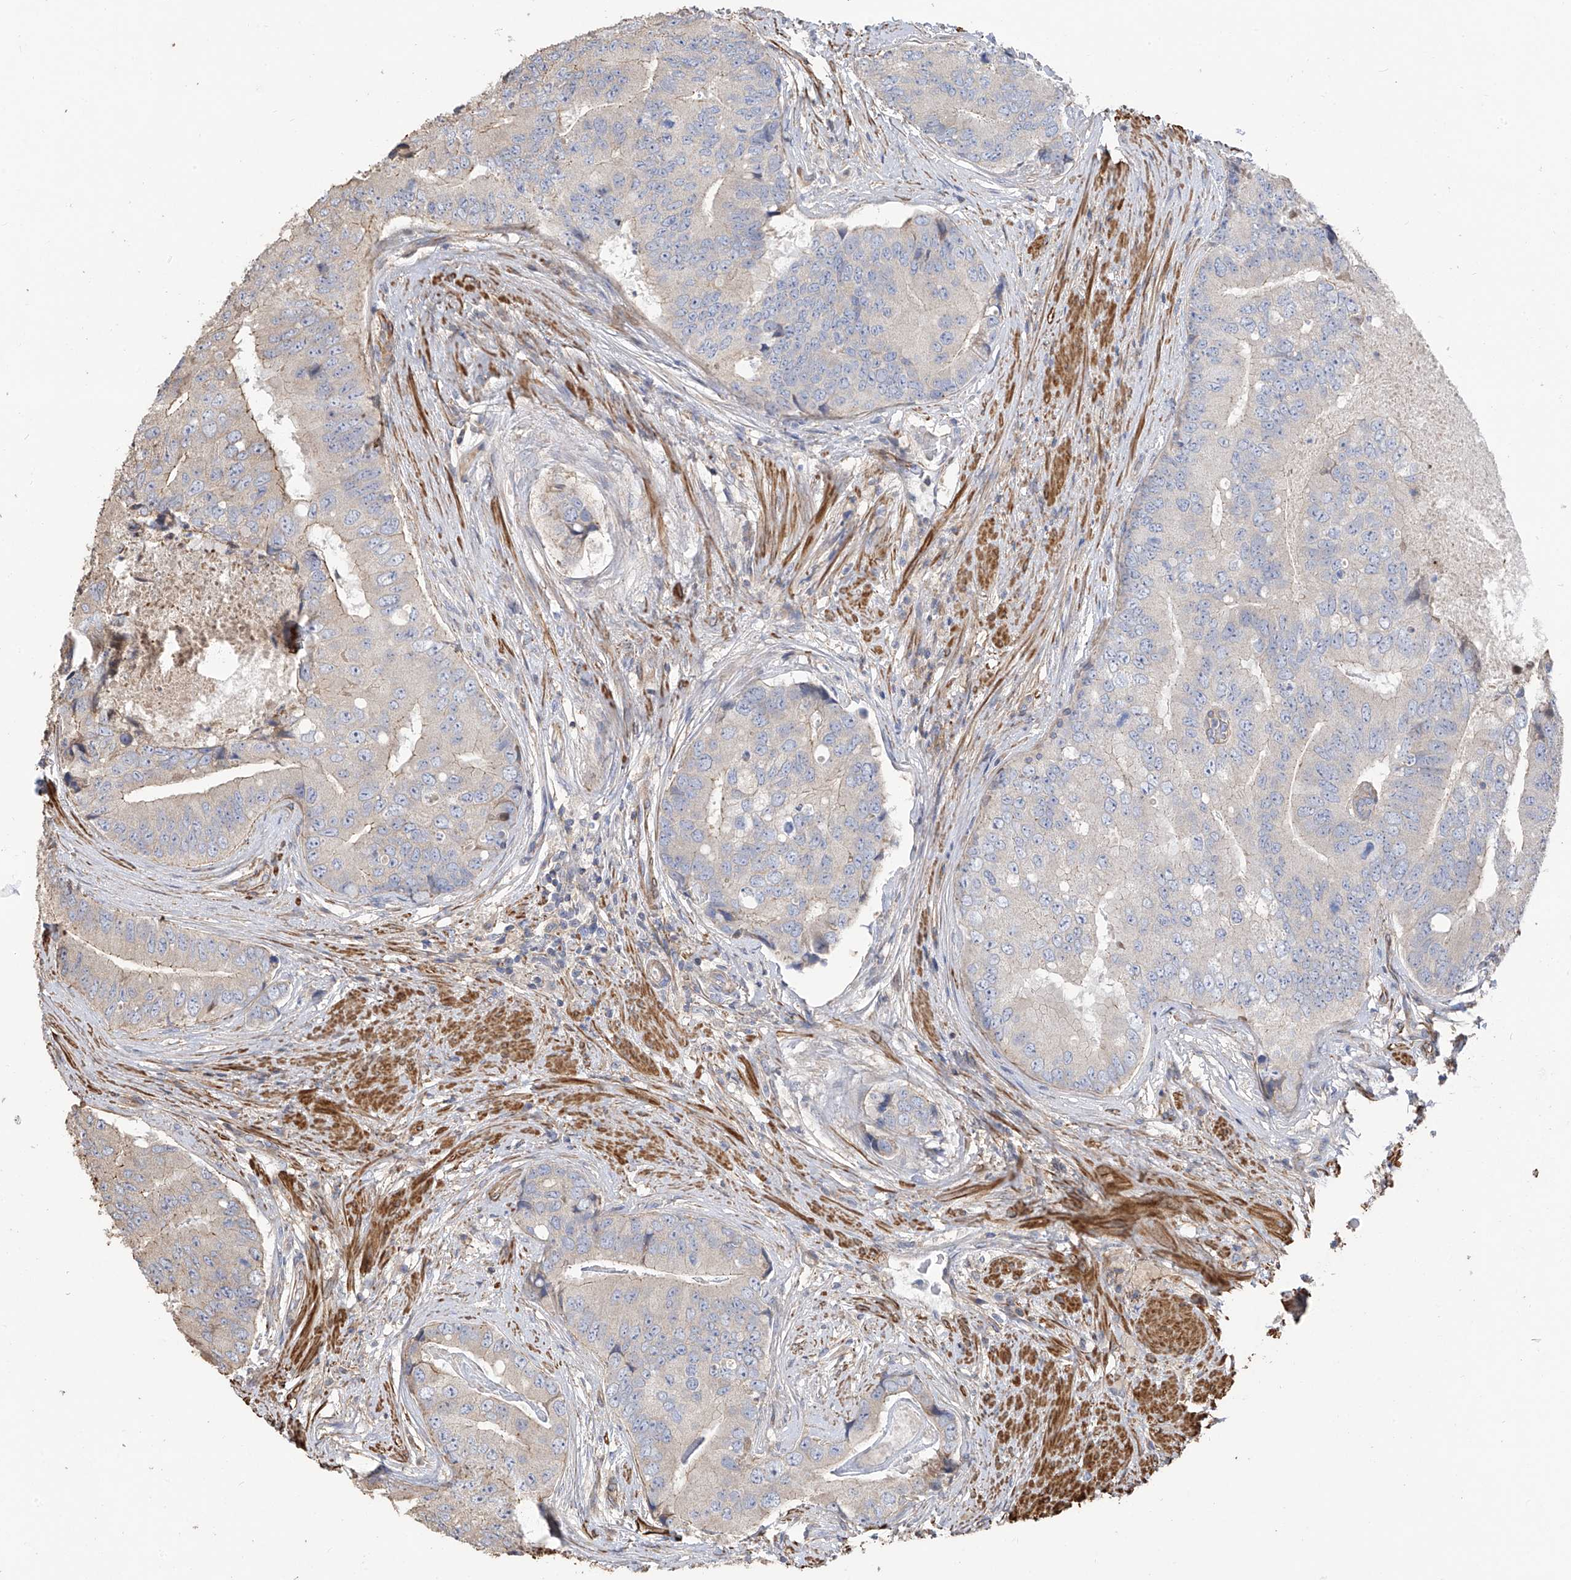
{"staining": {"intensity": "negative", "quantity": "none", "location": "none"}, "tissue": "prostate cancer", "cell_type": "Tumor cells", "image_type": "cancer", "snomed": [{"axis": "morphology", "description": "Adenocarcinoma, High grade"}, {"axis": "topography", "description": "Prostate"}], "caption": "The photomicrograph exhibits no staining of tumor cells in prostate cancer.", "gene": "SLC43A3", "patient": {"sex": "male", "age": 70}}